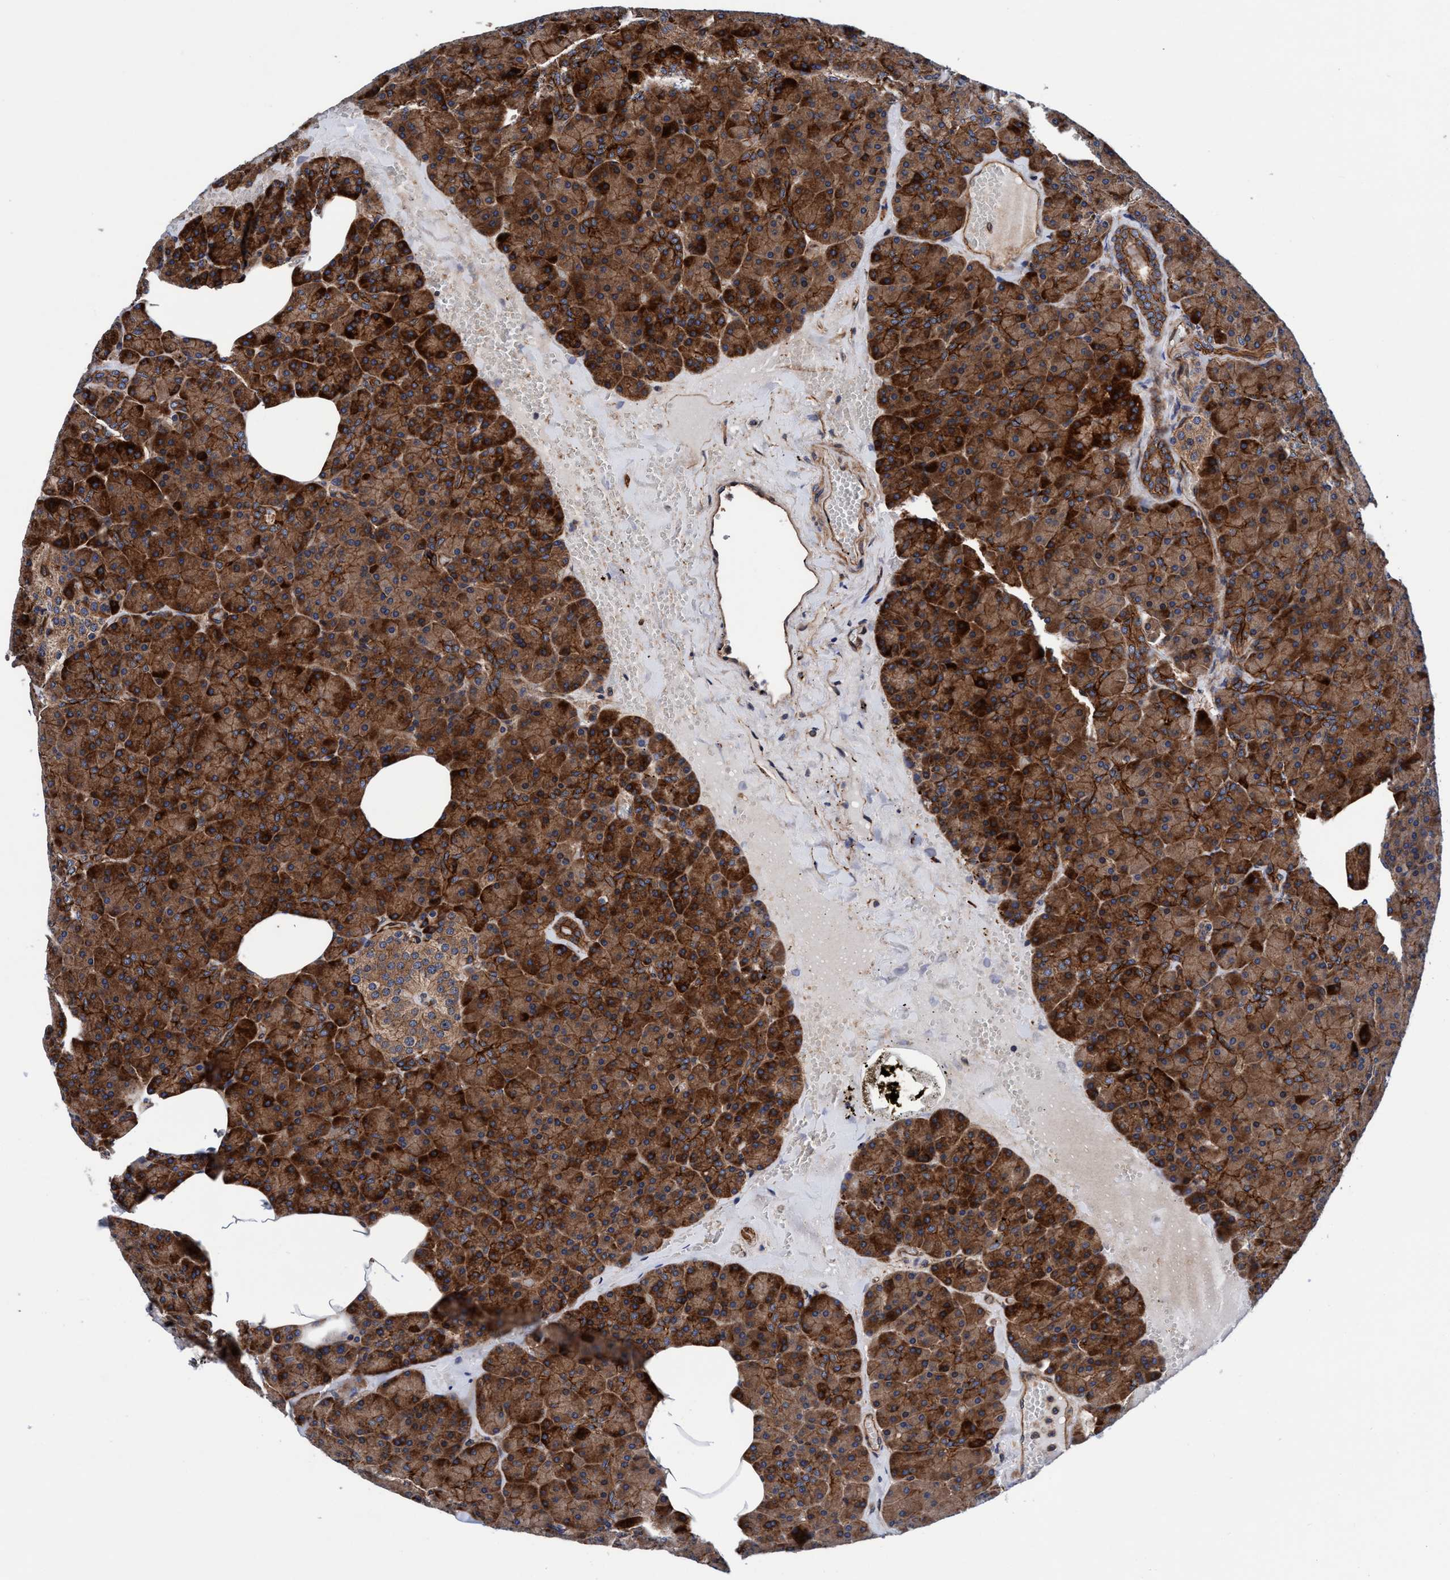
{"staining": {"intensity": "strong", "quantity": ">75%", "location": "cytoplasmic/membranous"}, "tissue": "pancreas", "cell_type": "Exocrine glandular cells", "image_type": "normal", "snomed": [{"axis": "morphology", "description": "Normal tissue, NOS"}, {"axis": "morphology", "description": "Carcinoid, malignant, NOS"}, {"axis": "topography", "description": "Pancreas"}], "caption": "Protein analysis of unremarkable pancreas demonstrates strong cytoplasmic/membranous positivity in about >75% of exocrine glandular cells. Nuclei are stained in blue.", "gene": "MCM3AP", "patient": {"sex": "female", "age": 35}}